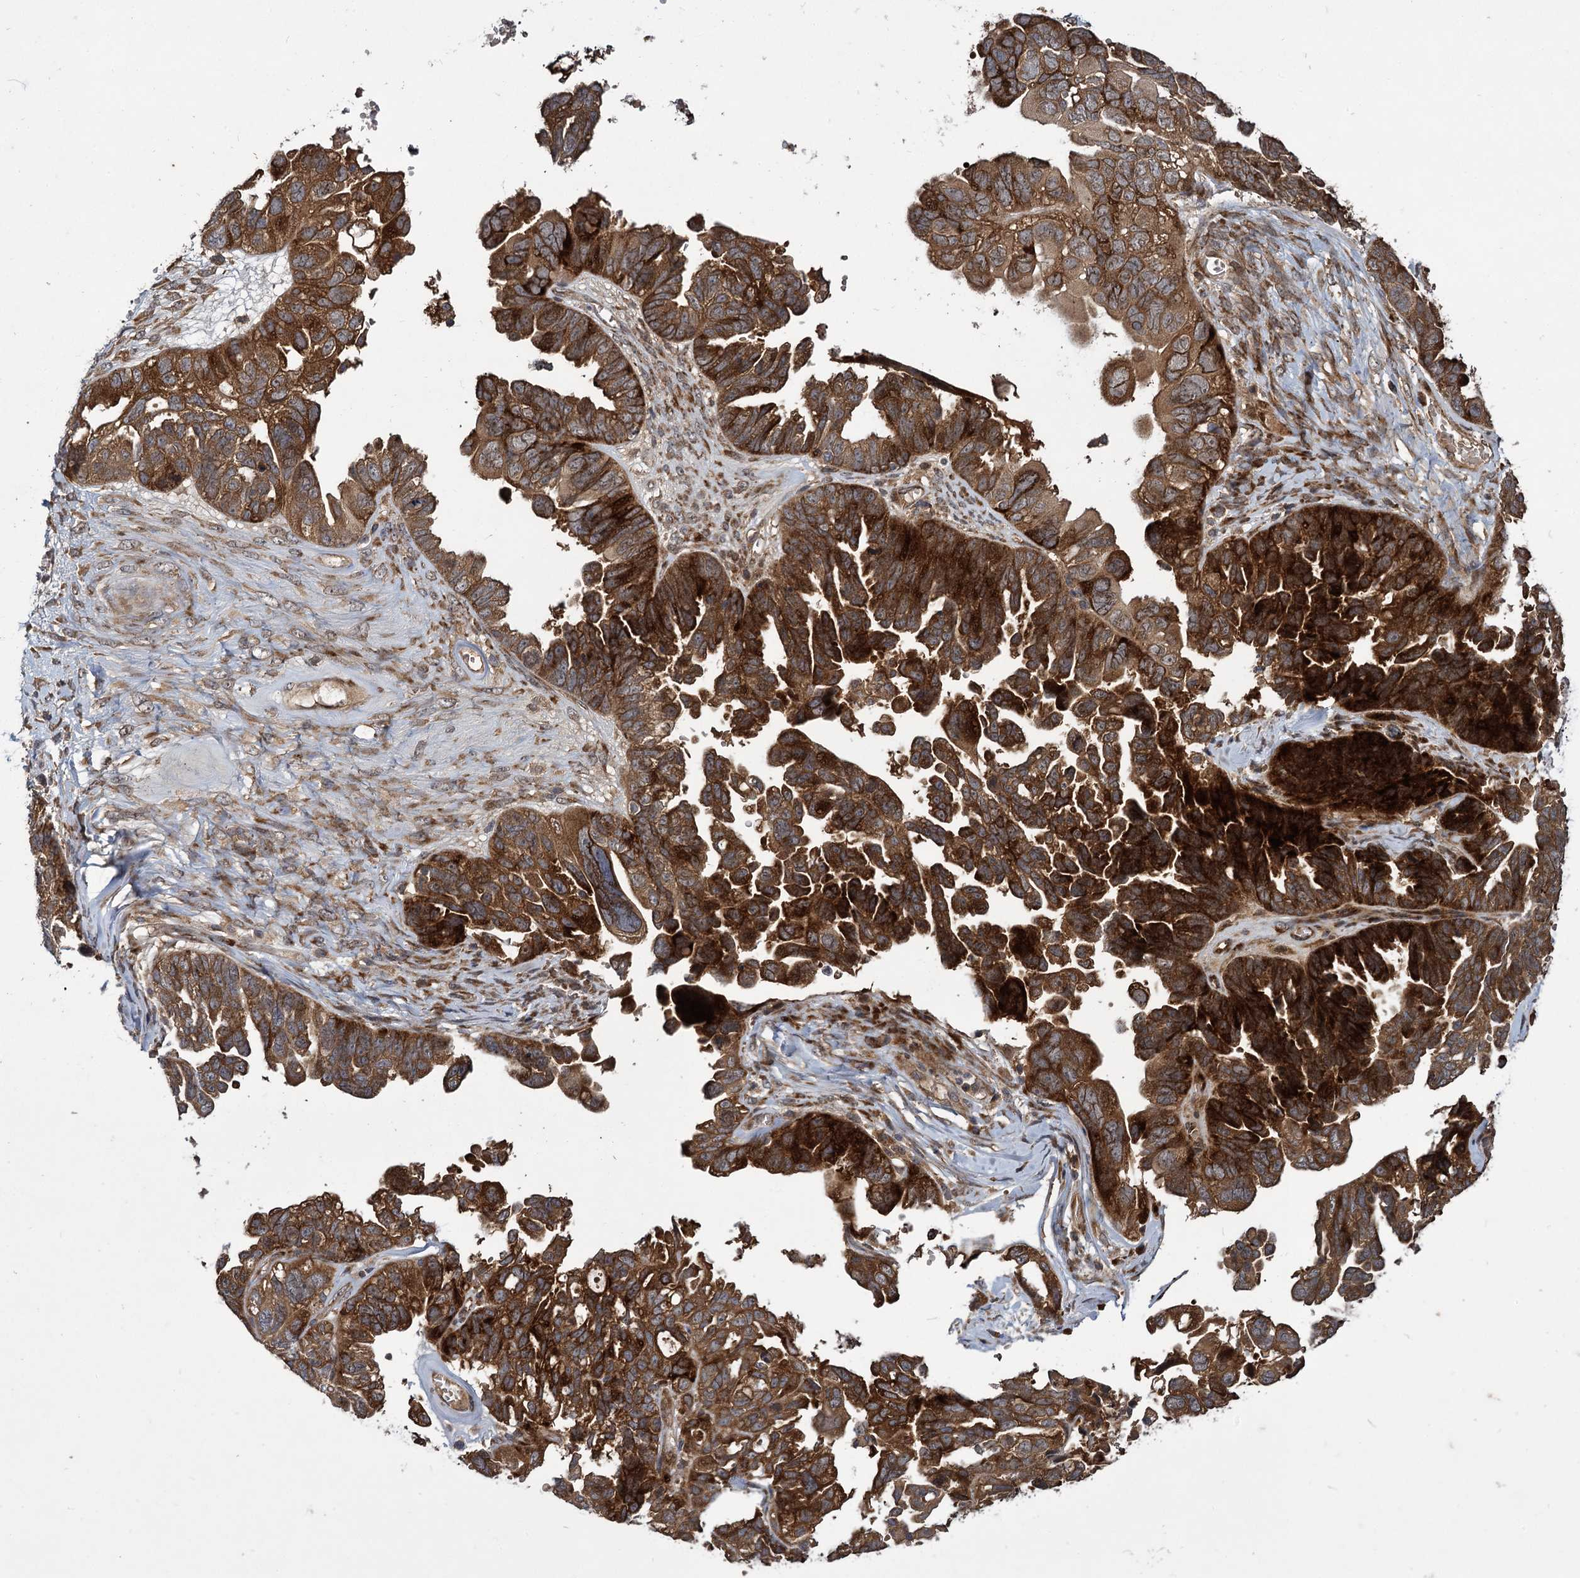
{"staining": {"intensity": "strong", "quantity": ">75%", "location": "cytoplasmic/membranous"}, "tissue": "ovarian cancer", "cell_type": "Tumor cells", "image_type": "cancer", "snomed": [{"axis": "morphology", "description": "Cystadenocarcinoma, serous, NOS"}, {"axis": "topography", "description": "Ovary"}], "caption": "The immunohistochemical stain labels strong cytoplasmic/membranous positivity in tumor cells of ovarian cancer (serous cystadenocarcinoma) tissue.", "gene": "INPPL1", "patient": {"sex": "female", "age": 79}}